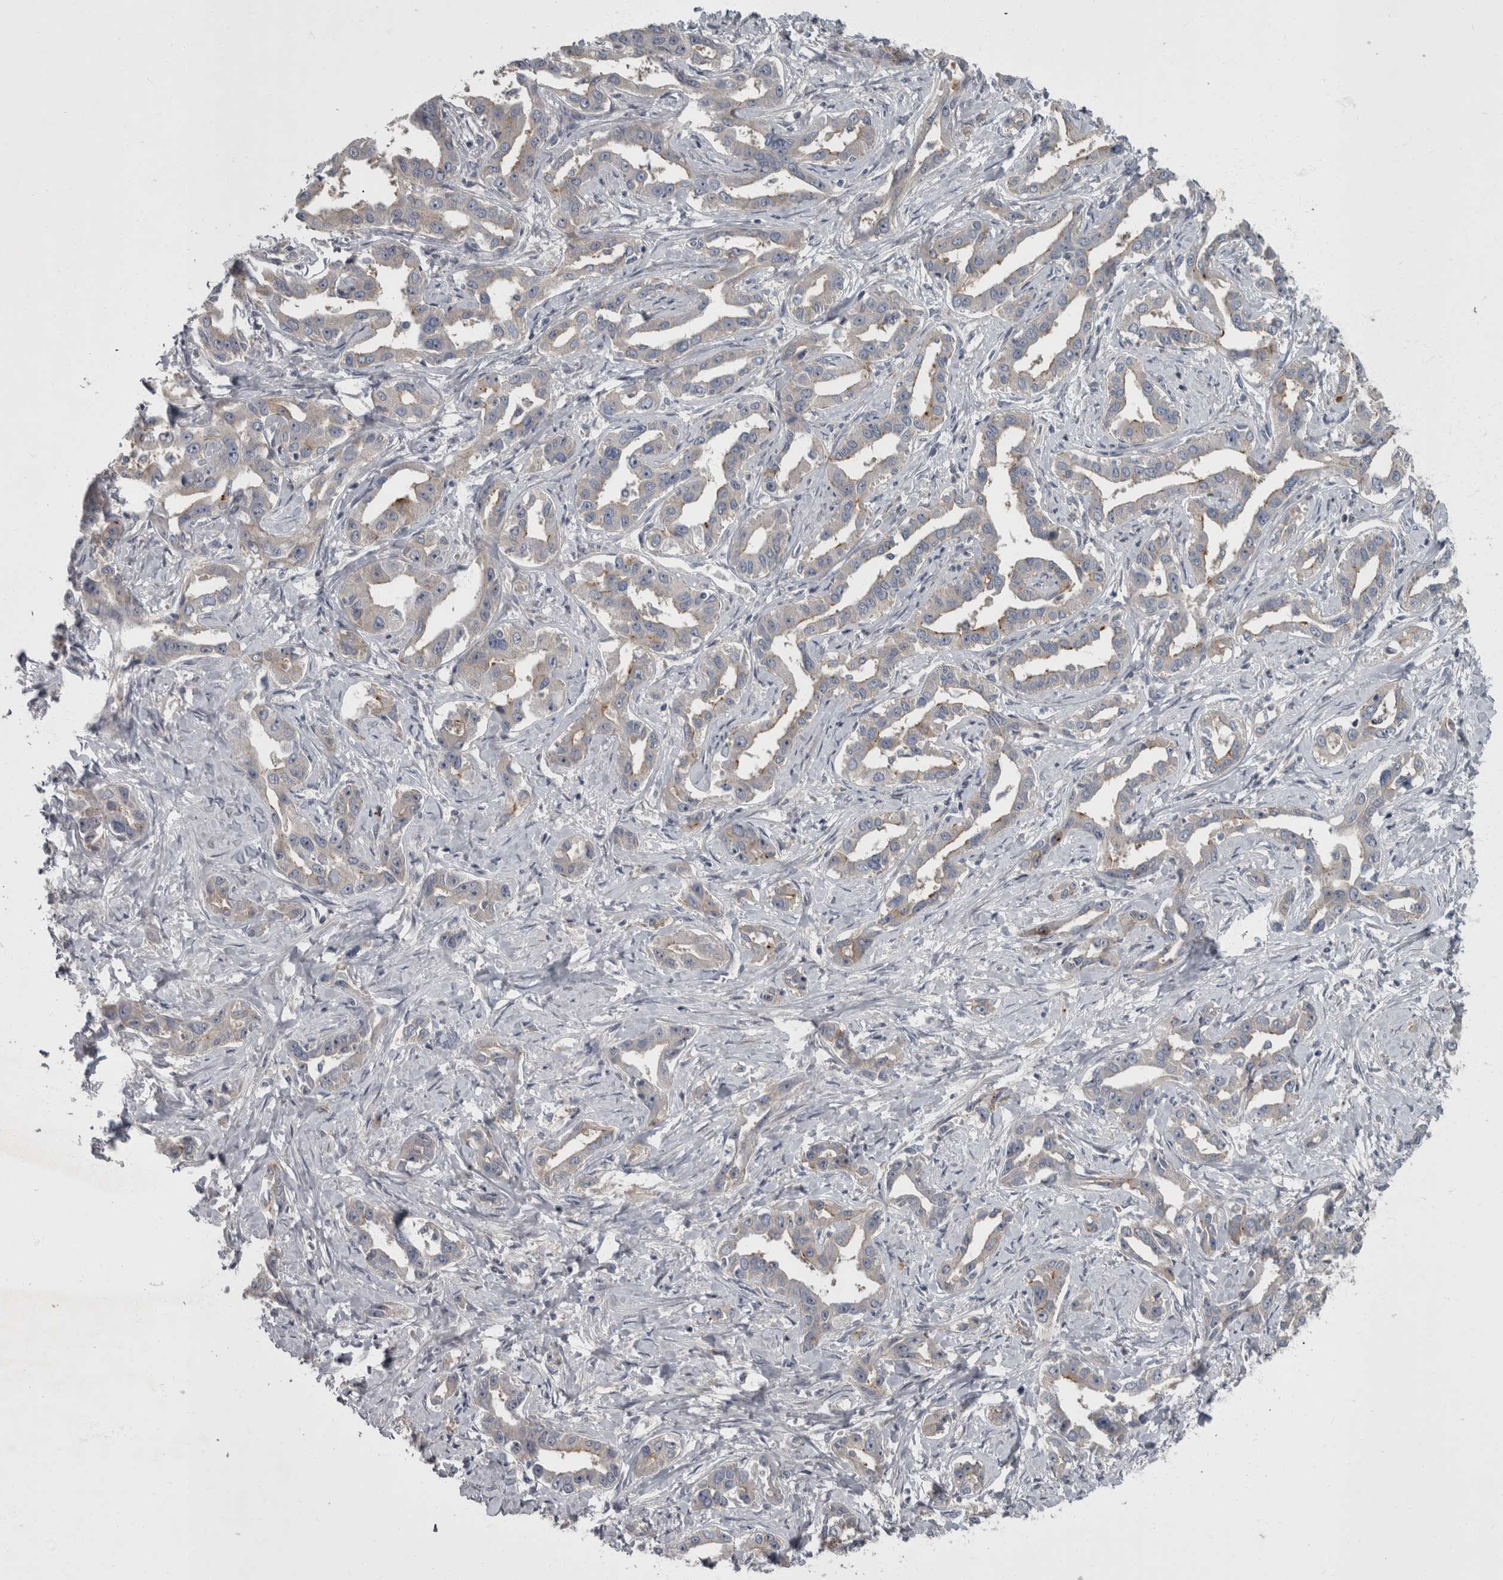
{"staining": {"intensity": "weak", "quantity": "<25%", "location": "cytoplasmic/membranous"}, "tissue": "liver cancer", "cell_type": "Tumor cells", "image_type": "cancer", "snomed": [{"axis": "morphology", "description": "Cholangiocarcinoma"}, {"axis": "topography", "description": "Liver"}], "caption": "High magnification brightfield microscopy of cholangiocarcinoma (liver) stained with DAB (brown) and counterstained with hematoxylin (blue): tumor cells show no significant staining. (DAB immunohistochemistry (IHC) with hematoxylin counter stain).", "gene": "CDC42BPG", "patient": {"sex": "male", "age": 59}}